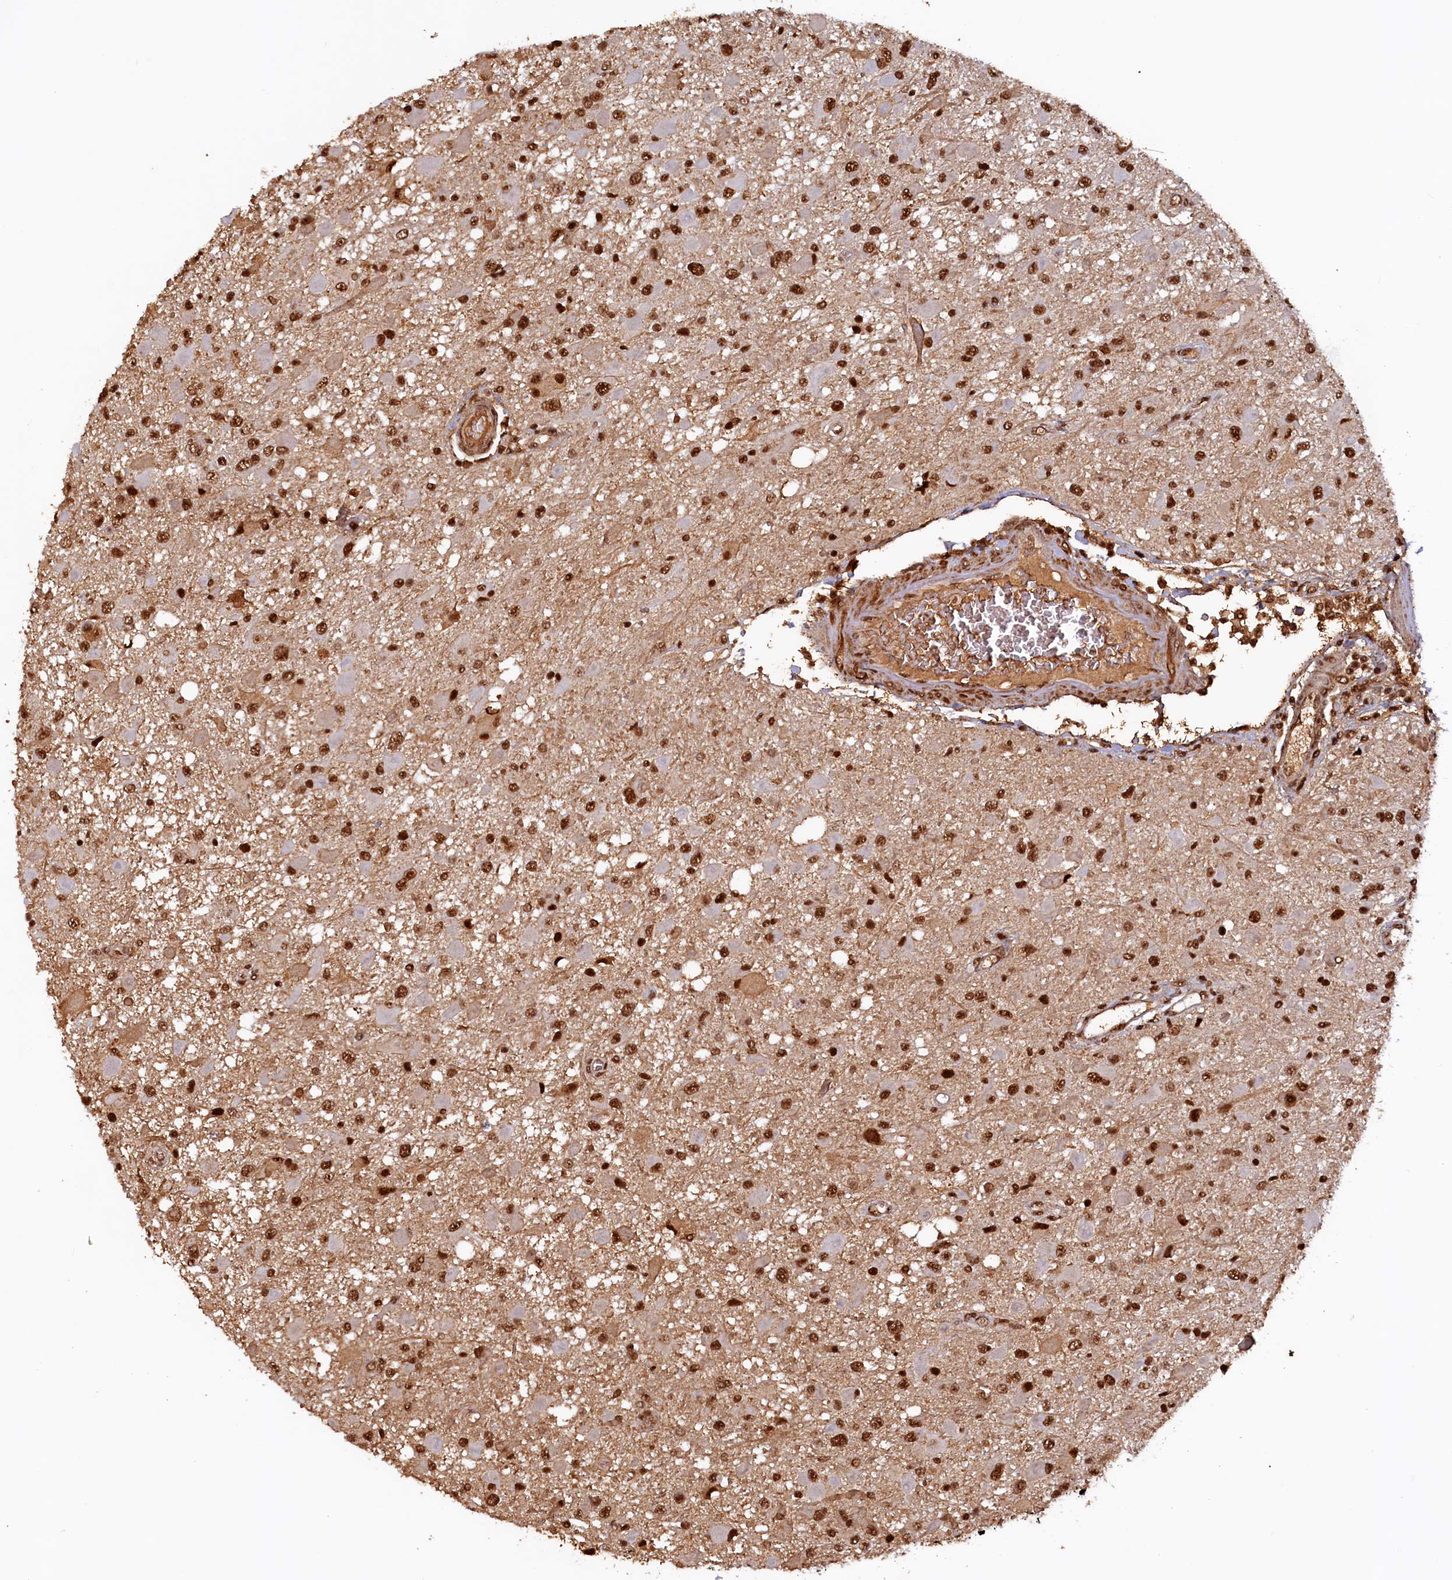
{"staining": {"intensity": "strong", "quantity": ">75%", "location": "nuclear"}, "tissue": "glioma", "cell_type": "Tumor cells", "image_type": "cancer", "snomed": [{"axis": "morphology", "description": "Glioma, malignant, High grade"}, {"axis": "topography", "description": "Brain"}], "caption": "Human high-grade glioma (malignant) stained with a protein marker demonstrates strong staining in tumor cells.", "gene": "ZC3H18", "patient": {"sex": "male", "age": 53}}